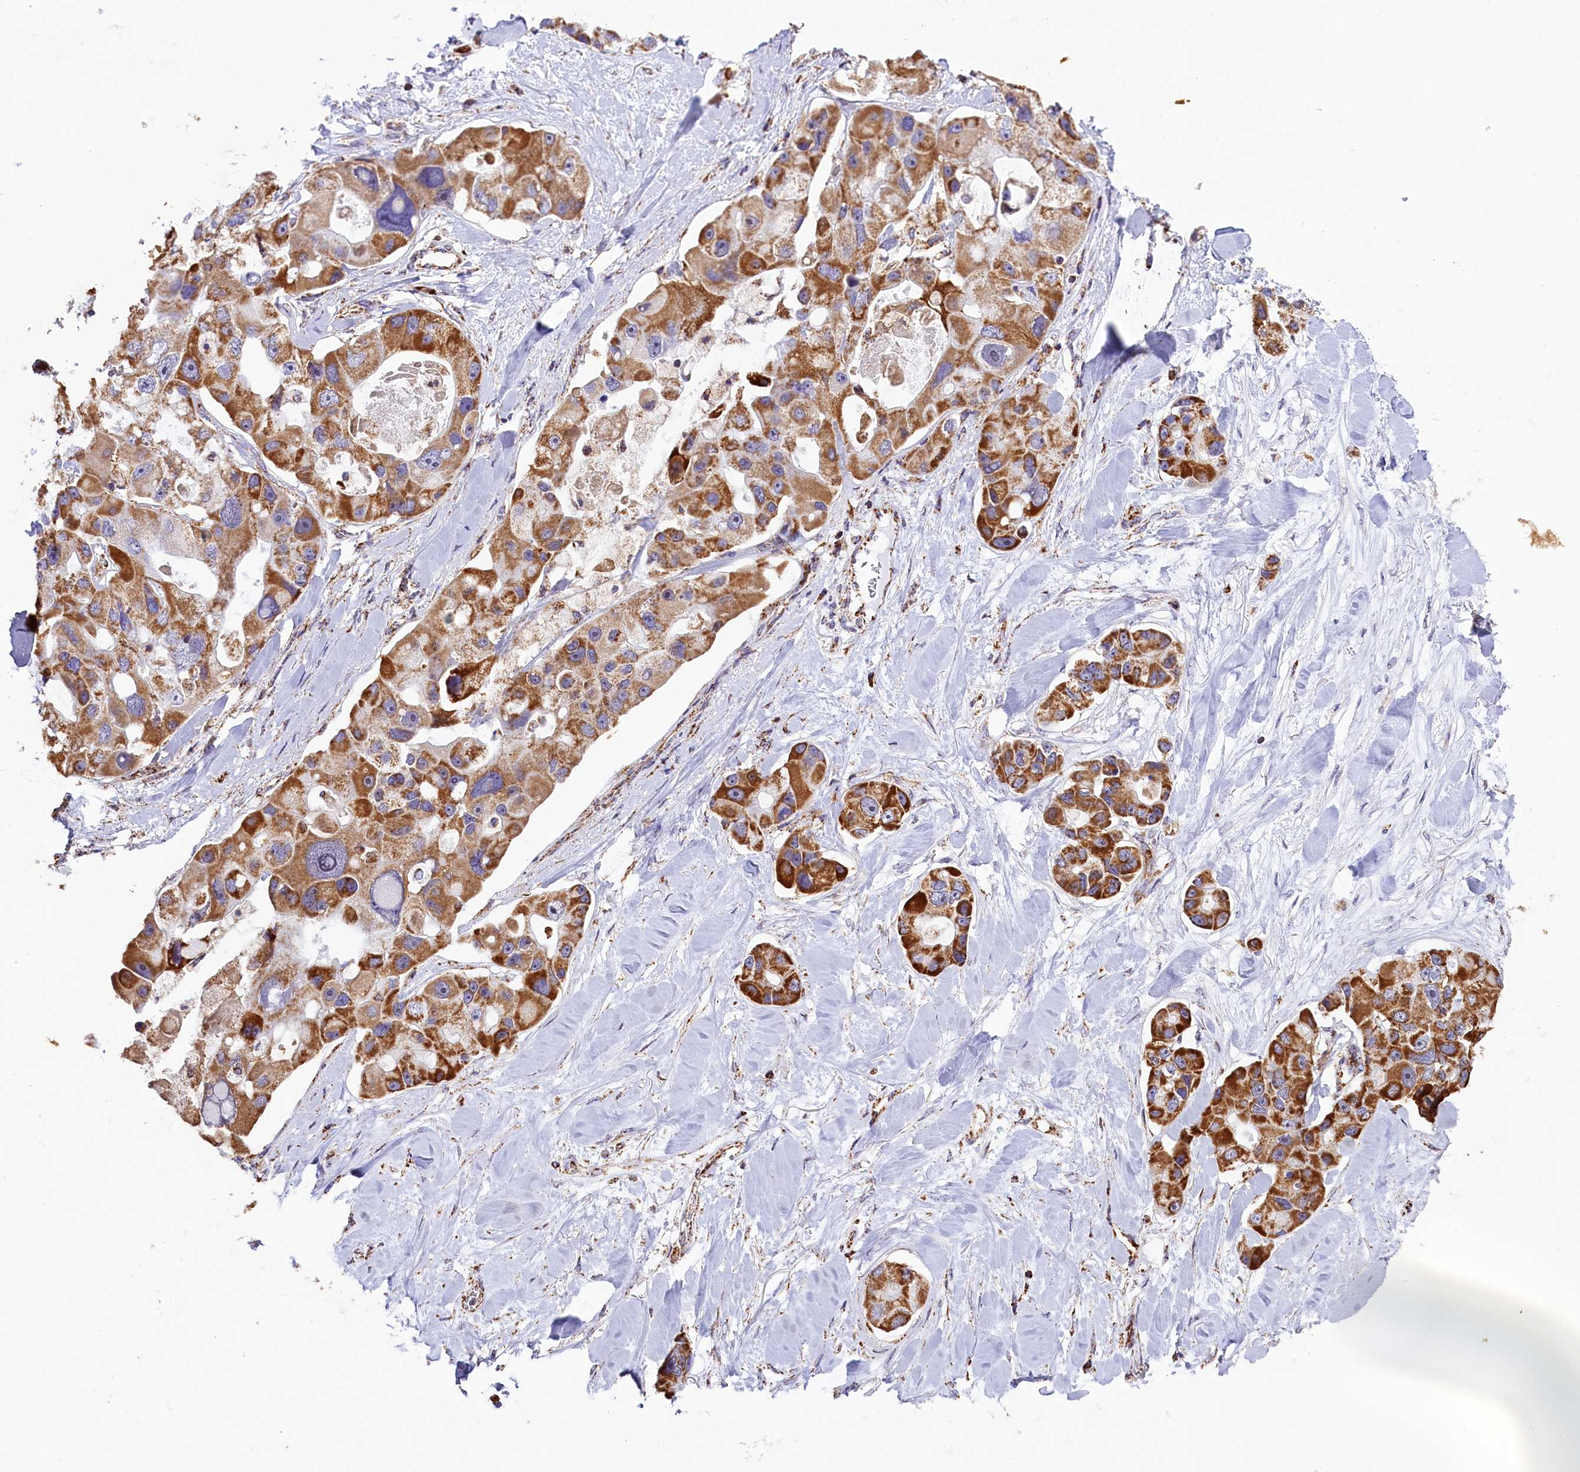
{"staining": {"intensity": "strong", "quantity": ">75%", "location": "cytoplasmic/membranous"}, "tissue": "lung cancer", "cell_type": "Tumor cells", "image_type": "cancer", "snomed": [{"axis": "morphology", "description": "Adenocarcinoma, NOS"}, {"axis": "topography", "description": "Lung"}], "caption": "Lung cancer (adenocarcinoma) stained with a protein marker shows strong staining in tumor cells.", "gene": "NDUFA8", "patient": {"sex": "female", "age": 54}}